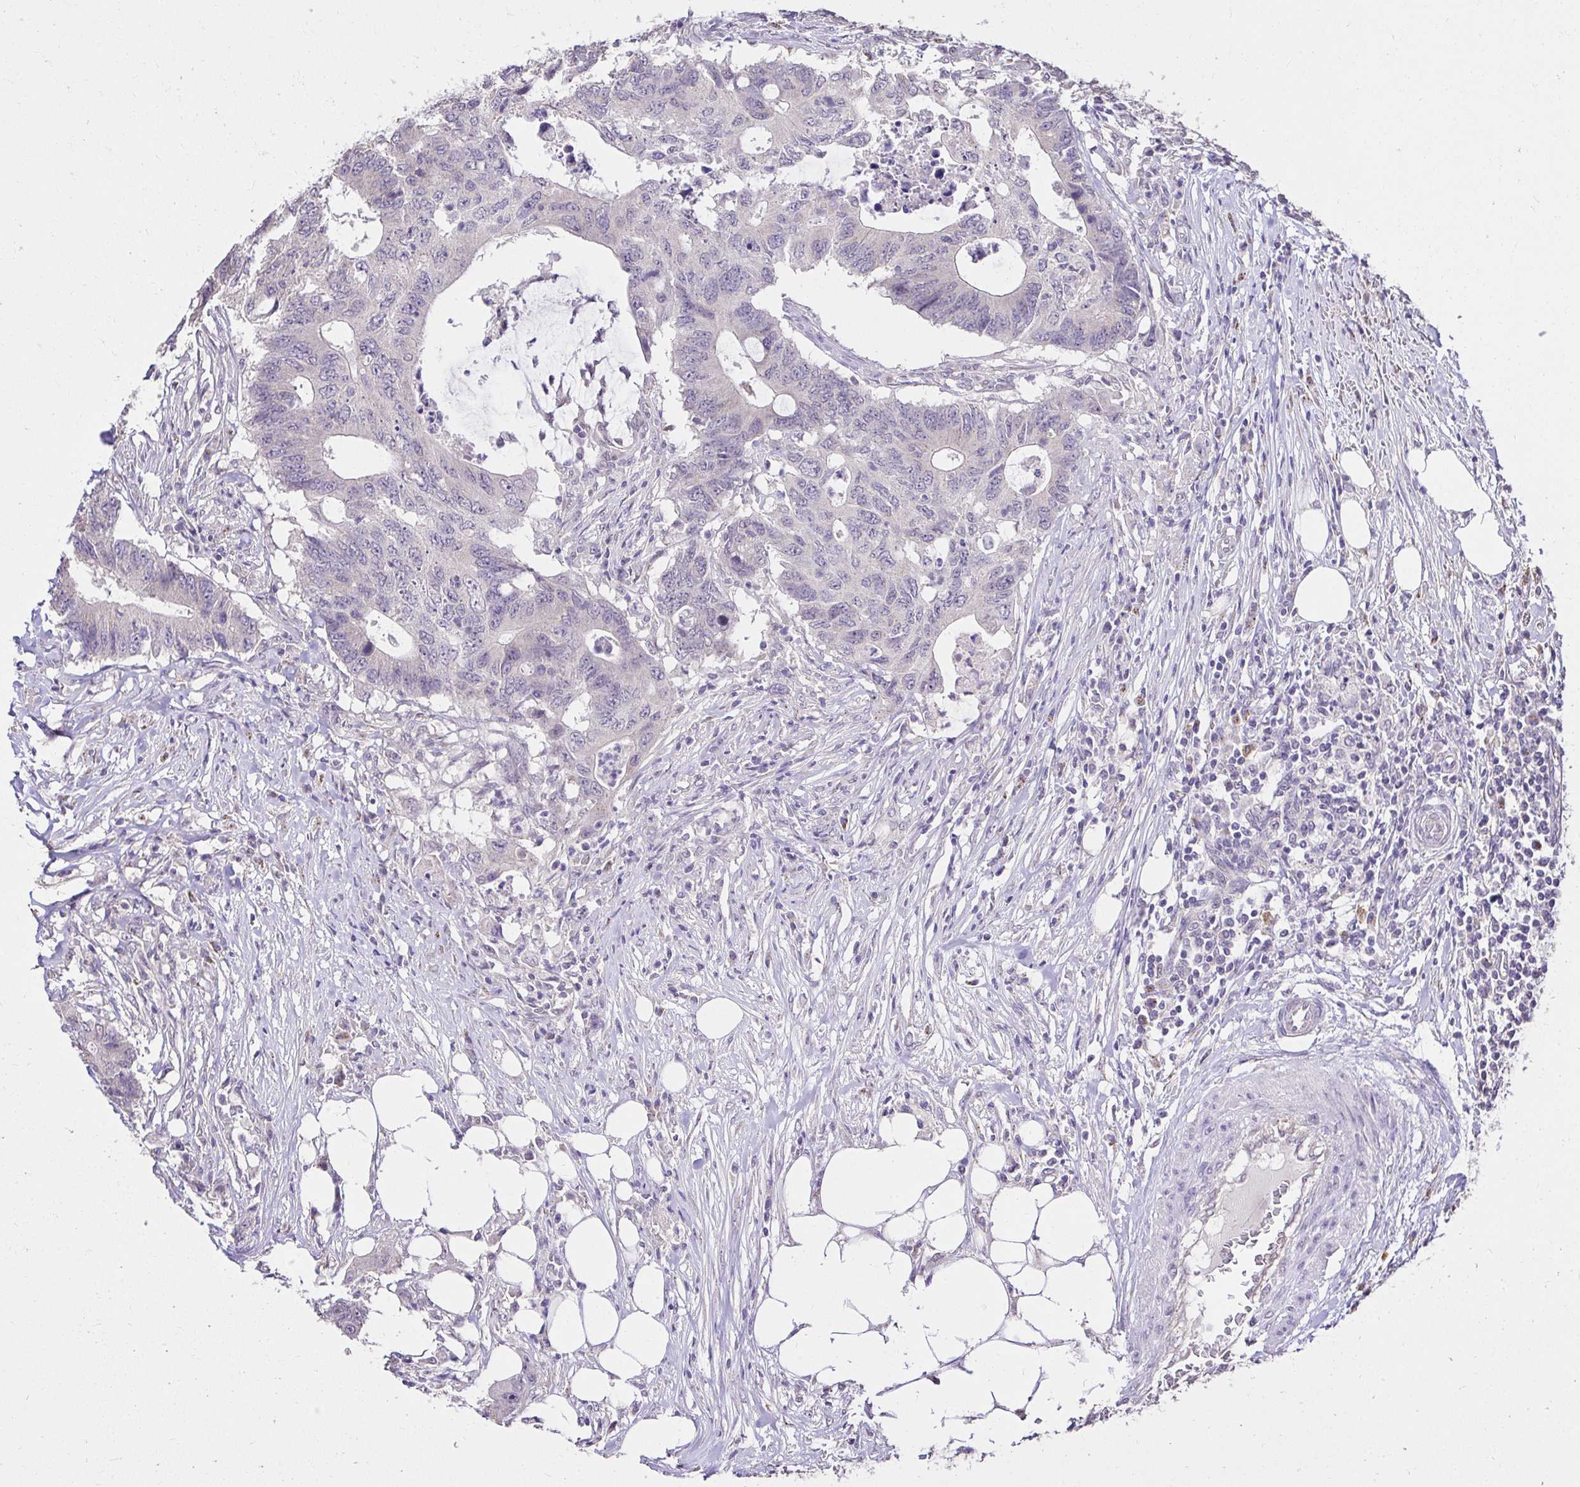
{"staining": {"intensity": "weak", "quantity": "<25%", "location": "cytoplasmic/membranous"}, "tissue": "colorectal cancer", "cell_type": "Tumor cells", "image_type": "cancer", "snomed": [{"axis": "morphology", "description": "Adenocarcinoma, NOS"}, {"axis": "topography", "description": "Colon"}], "caption": "Adenocarcinoma (colorectal) stained for a protein using immunohistochemistry (IHC) reveals no staining tumor cells.", "gene": "KIAA1210", "patient": {"sex": "male", "age": 71}}